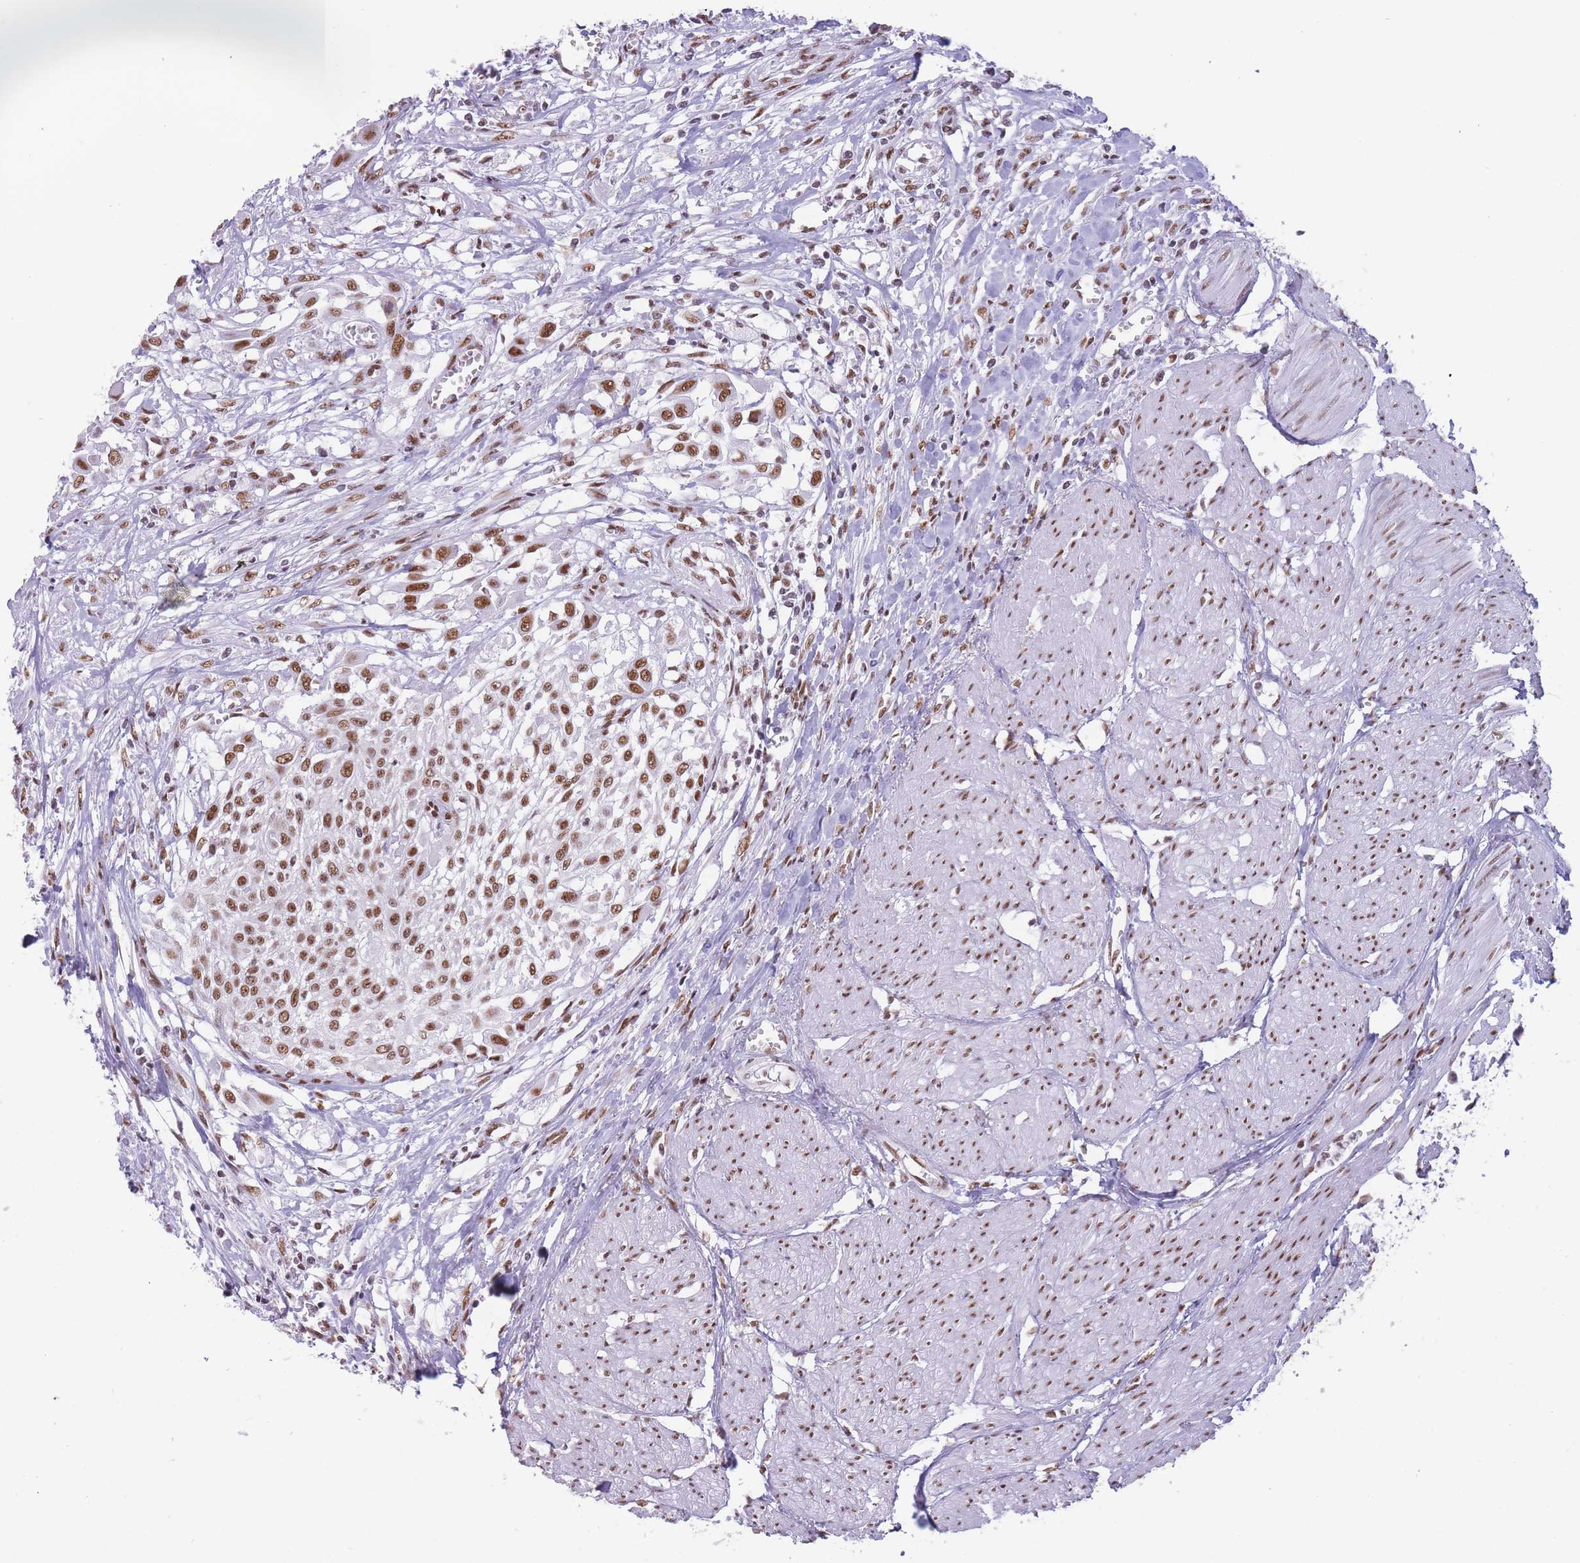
{"staining": {"intensity": "moderate", "quantity": ">75%", "location": "nuclear"}, "tissue": "urothelial cancer", "cell_type": "Tumor cells", "image_type": "cancer", "snomed": [{"axis": "morphology", "description": "Urothelial carcinoma, High grade"}, {"axis": "topography", "description": "Urinary bladder"}], "caption": "DAB immunohistochemical staining of human high-grade urothelial carcinoma demonstrates moderate nuclear protein positivity in approximately >75% of tumor cells.", "gene": "HNRNPUL1", "patient": {"sex": "male", "age": 57}}